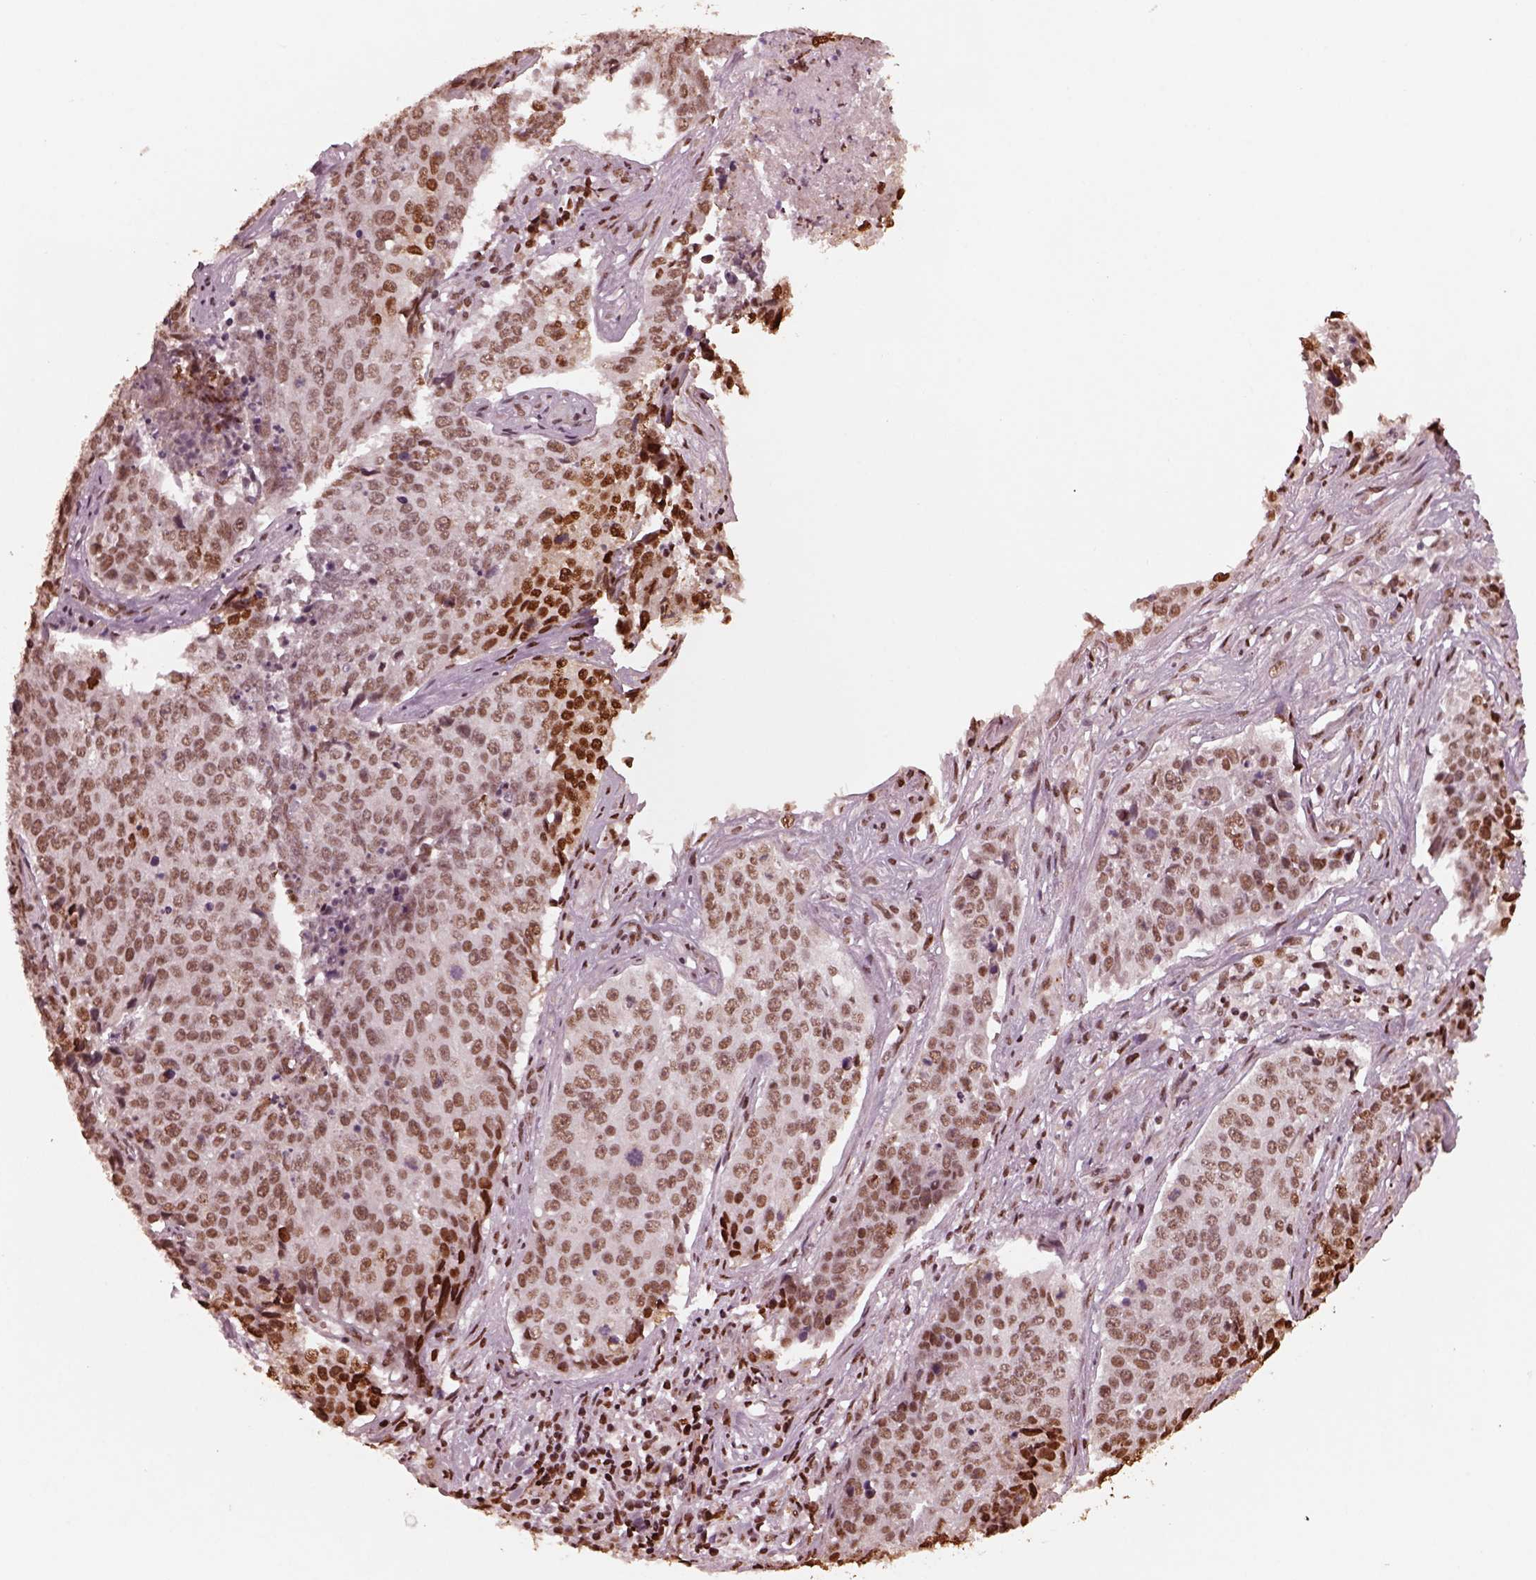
{"staining": {"intensity": "moderate", "quantity": "25%-75%", "location": "nuclear"}, "tissue": "lung cancer", "cell_type": "Tumor cells", "image_type": "cancer", "snomed": [{"axis": "morphology", "description": "Normal tissue, NOS"}, {"axis": "morphology", "description": "Squamous cell carcinoma, NOS"}, {"axis": "topography", "description": "Bronchus"}, {"axis": "topography", "description": "Lung"}], "caption": "Immunohistochemistry (IHC) of squamous cell carcinoma (lung) shows medium levels of moderate nuclear expression in about 25%-75% of tumor cells.", "gene": "NSD1", "patient": {"sex": "male", "age": 64}}